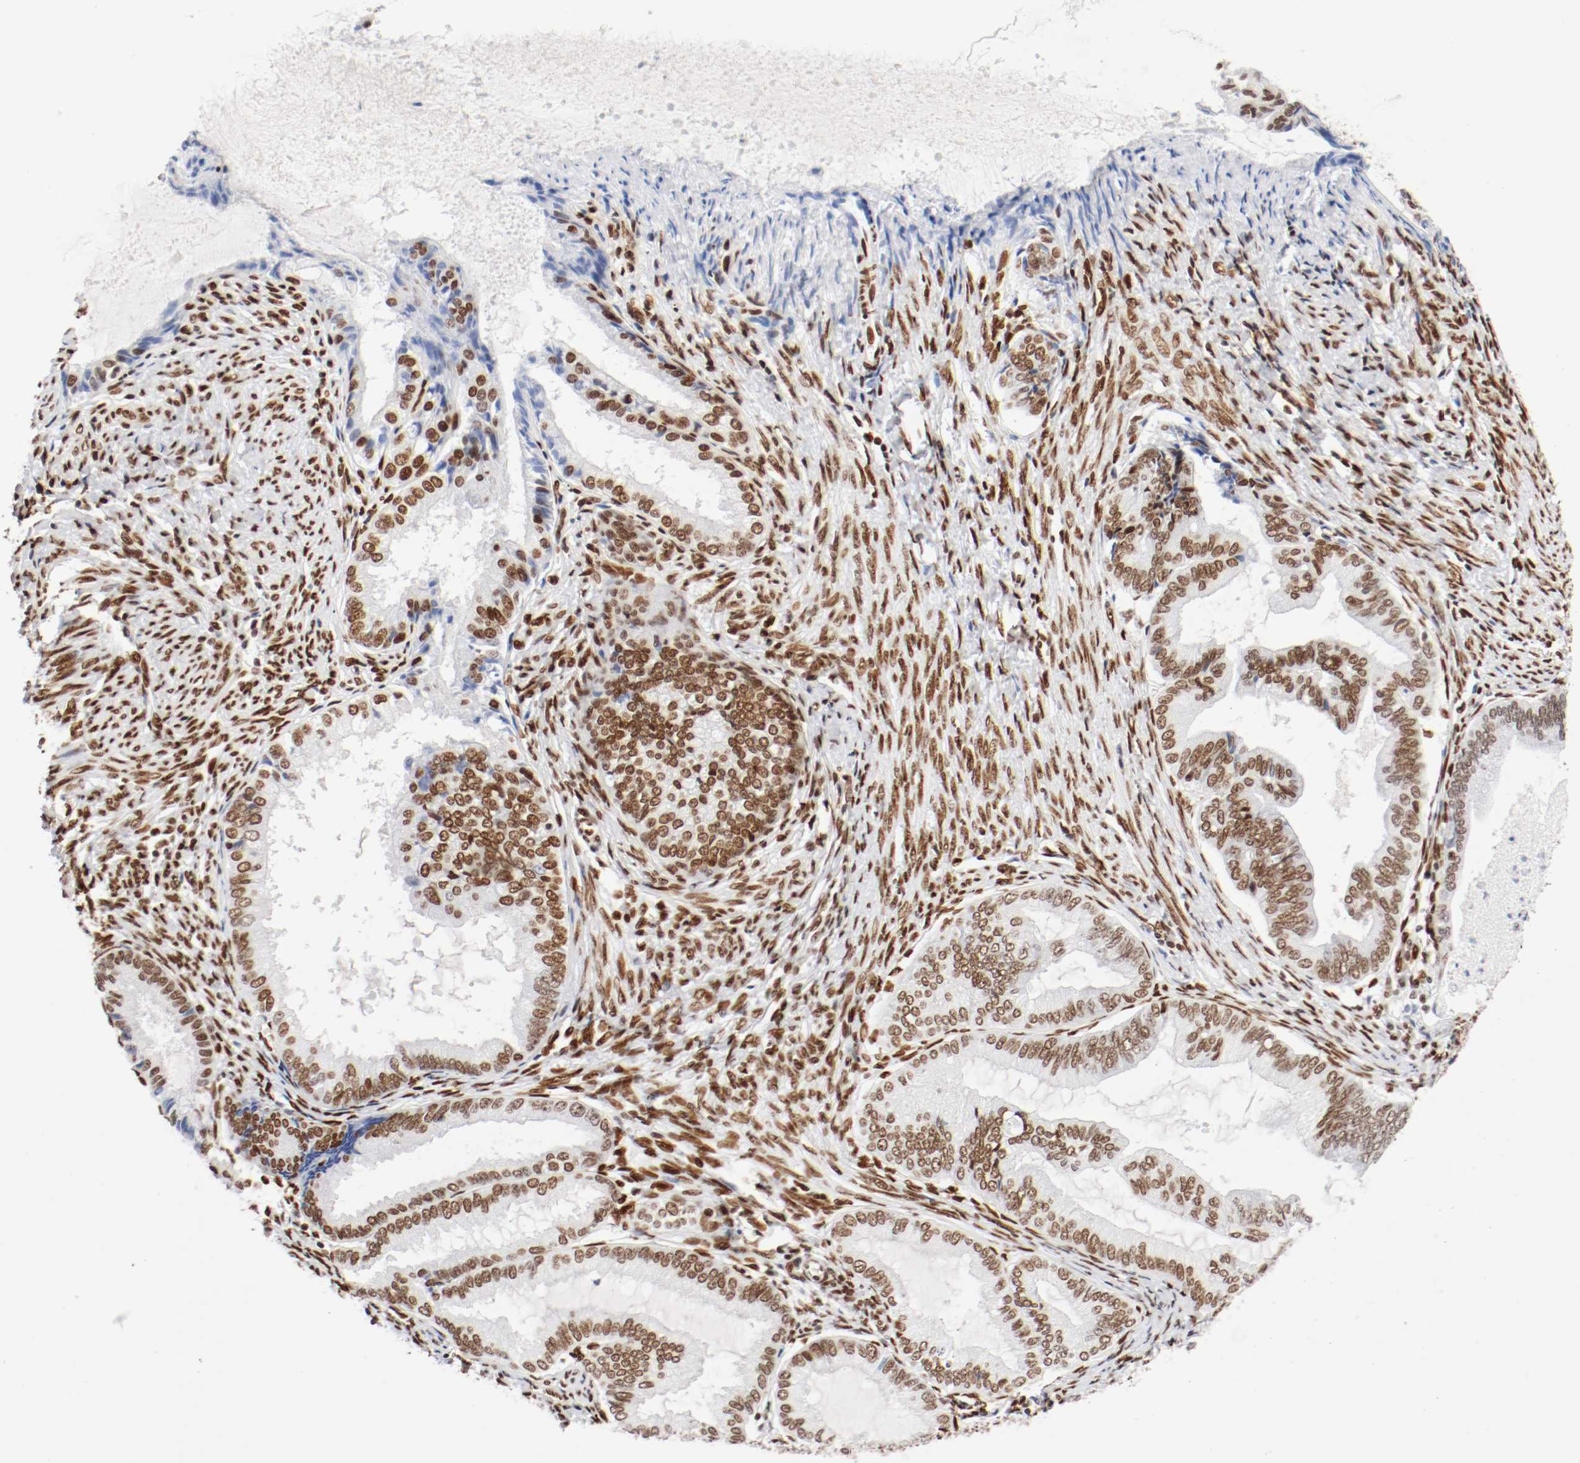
{"staining": {"intensity": "moderate", "quantity": ">75%", "location": "nuclear"}, "tissue": "endometrial cancer", "cell_type": "Tumor cells", "image_type": "cancer", "snomed": [{"axis": "morphology", "description": "Adenocarcinoma, NOS"}, {"axis": "topography", "description": "Endometrium"}], "caption": "Immunohistochemistry photomicrograph of endometrial cancer (adenocarcinoma) stained for a protein (brown), which exhibits medium levels of moderate nuclear staining in about >75% of tumor cells.", "gene": "CTBP1", "patient": {"sex": "female", "age": 86}}